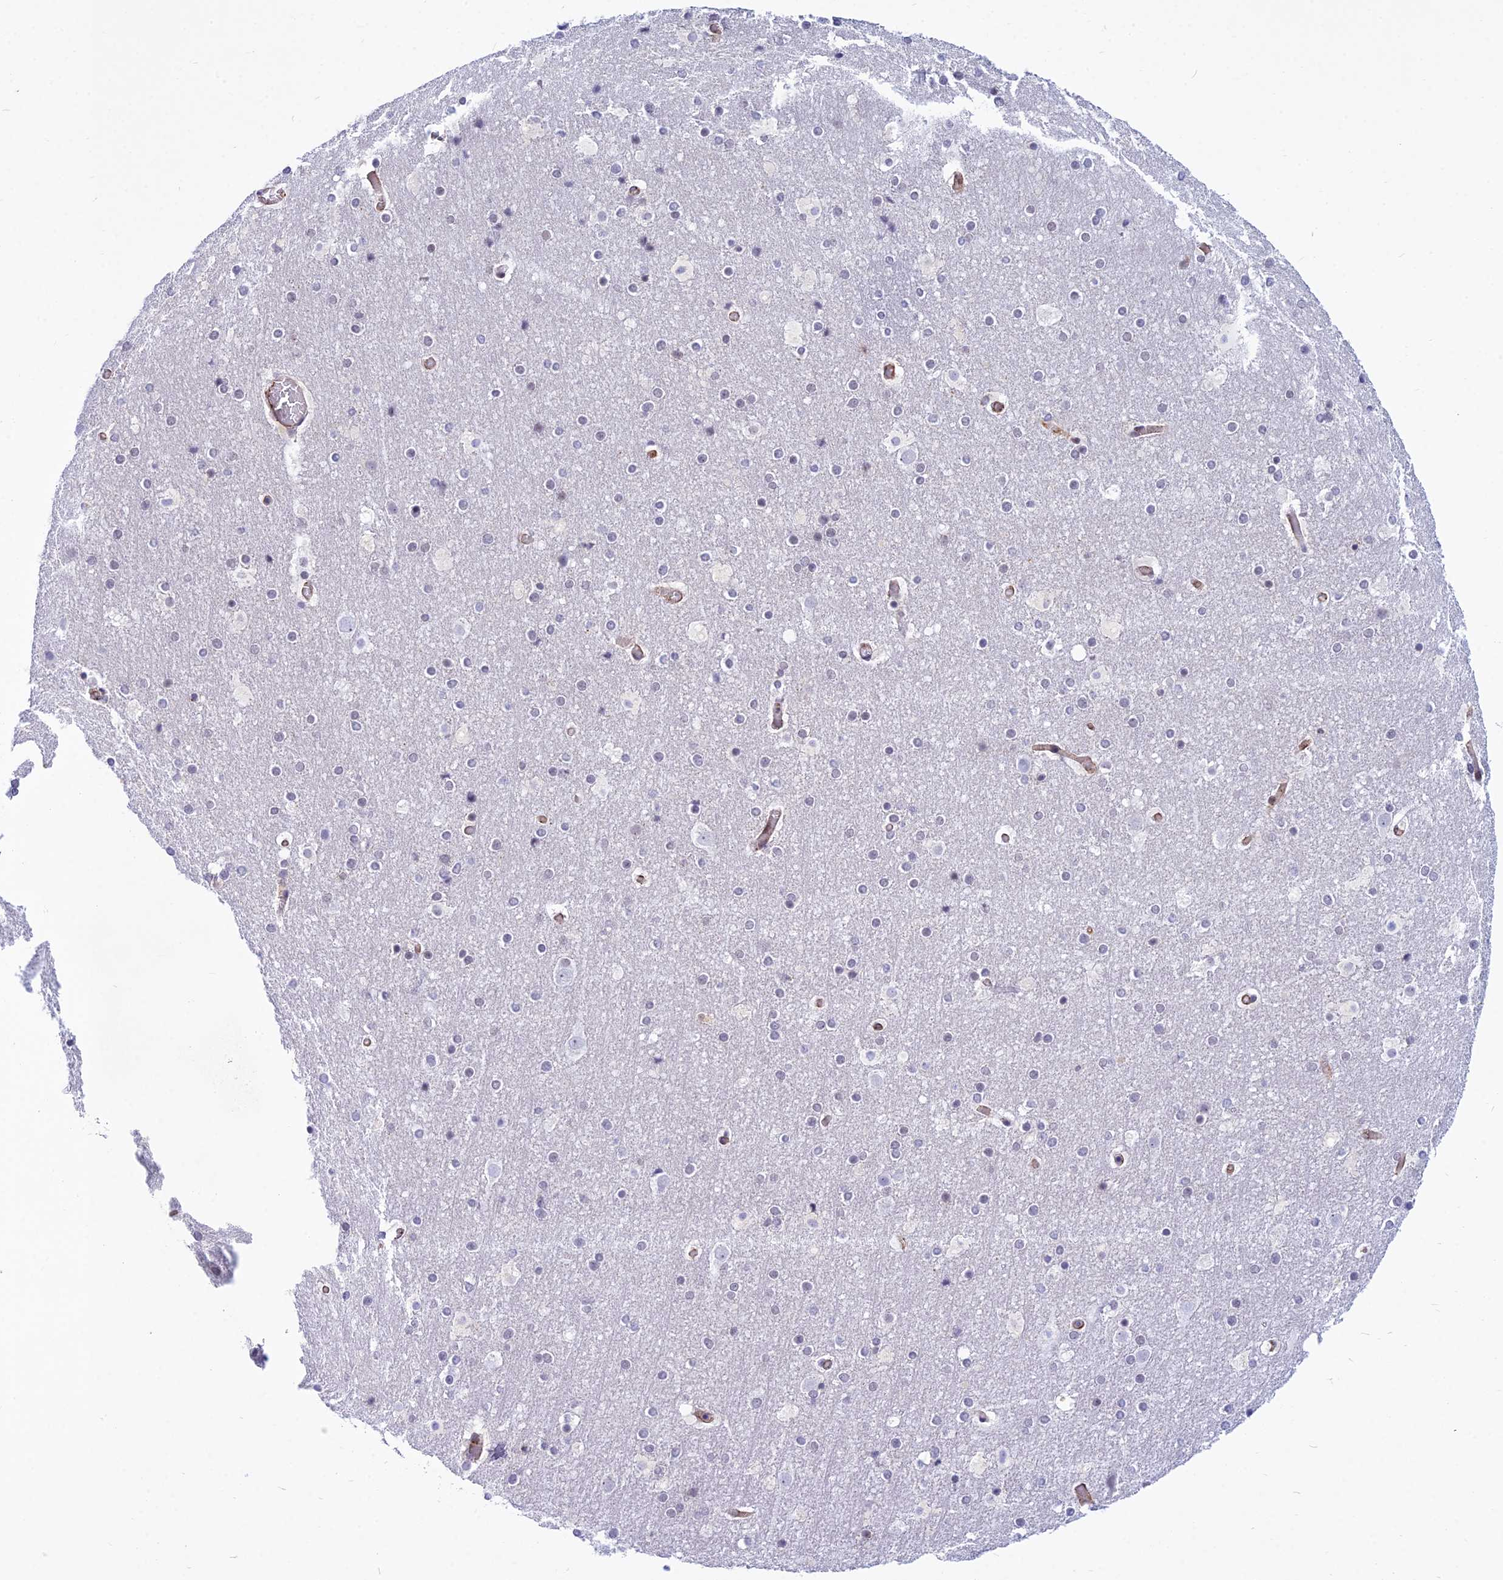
{"staining": {"intensity": "moderate", "quantity": ">75%", "location": "cytoplasmic/membranous"}, "tissue": "cerebral cortex", "cell_type": "Endothelial cells", "image_type": "normal", "snomed": [{"axis": "morphology", "description": "Normal tissue, NOS"}, {"axis": "topography", "description": "Cerebral cortex"}], "caption": "Immunohistochemistry photomicrograph of normal human cerebral cortex stained for a protein (brown), which demonstrates medium levels of moderate cytoplasmic/membranous expression in about >75% of endothelial cells.", "gene": "SAPCD2", "patient": {"sex": "male", "age": 57}}